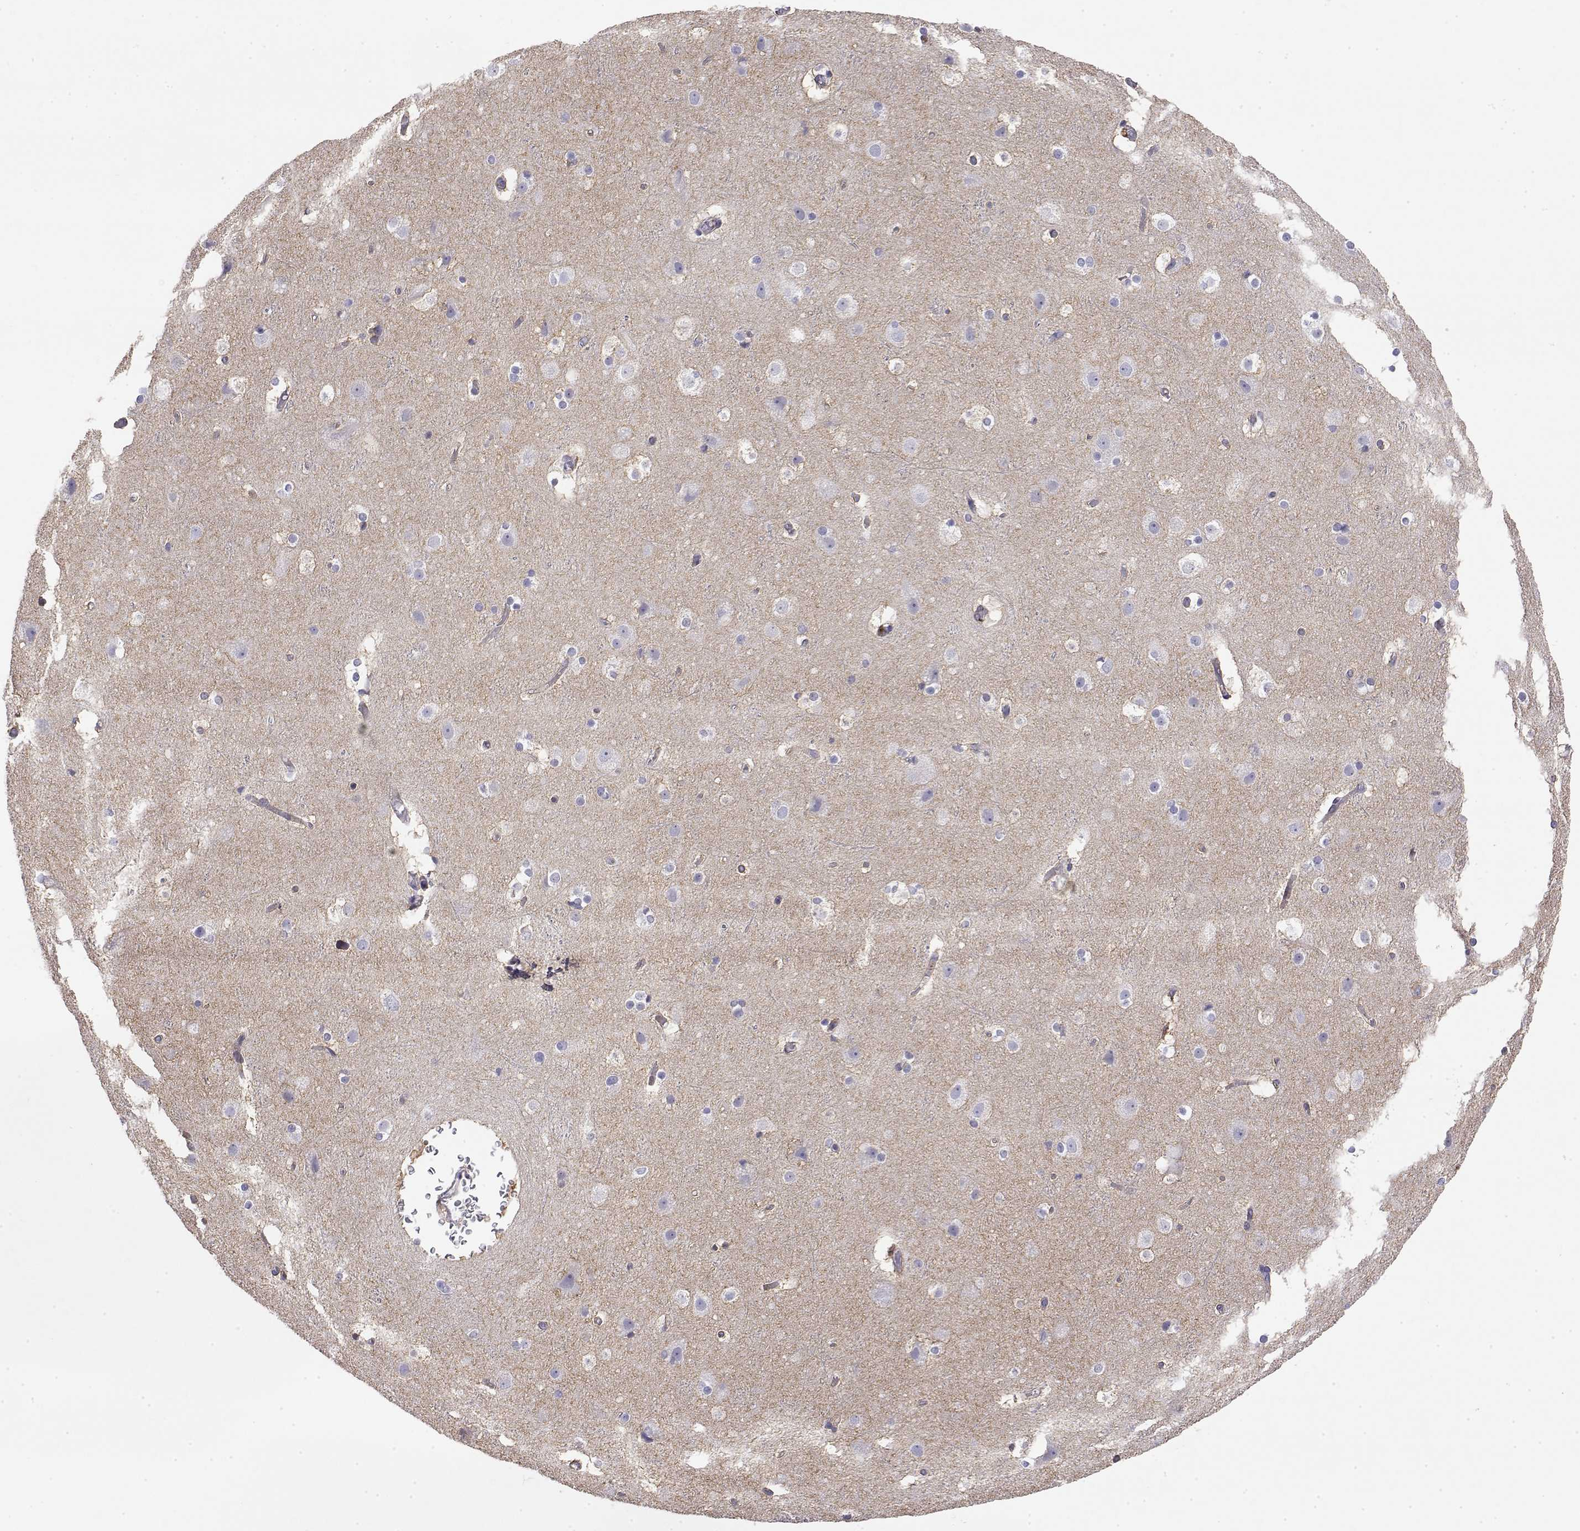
{"staining": {"intensity": "negative", "quantity": "none", "location": "none"}, "tissue": "cerebral cortex", "cell_type": "Endothelial cells", "image_type": "normal", "snomed": [{"axis": "morphology", "description": "Normal tissue, NOS"}, {"axis": "topography", "description": "Cerebral cortex"}], "caption": "The image reveals no significant staining in endothelial cells of cerebral cortex.", "gene": "GGACT", "patient": {"sex": "female", "age": 52}}